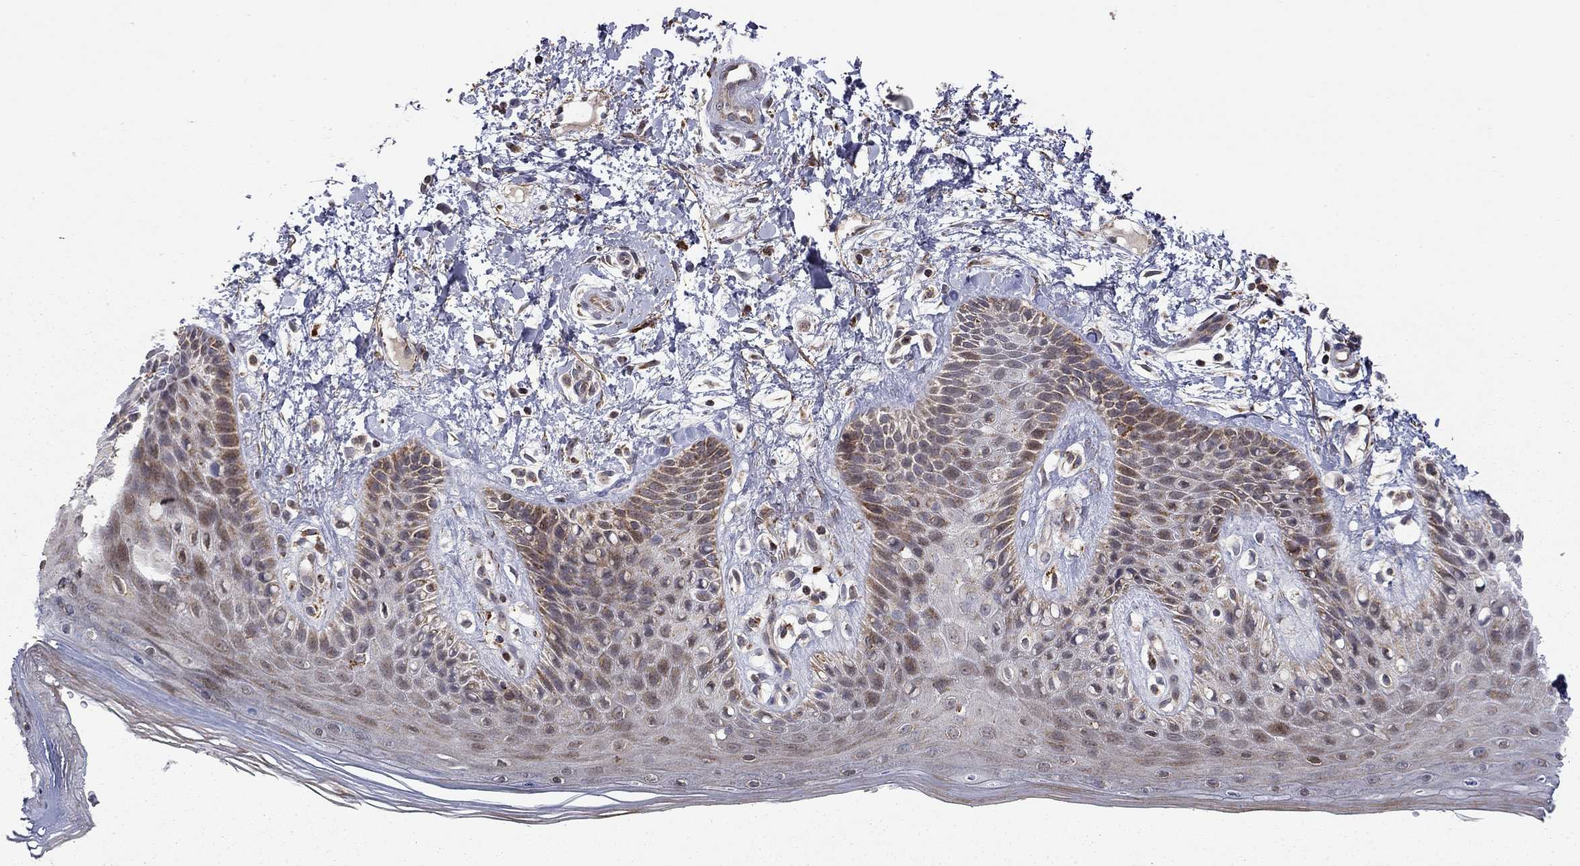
{"staining": {"intensity": "strong", "quantity": "<25%", "location": "cytoplasmic/membranous"}, "tissue": "skin", "cell_type": "Epidermal cells", "image_type": "normal", "snomed": [{"axis": "morphology", "description": "Normal tissue, NOS"}, {"axis": "topography", "description": "Anal"}], "caption": "Strong cytoplasmic/membranous protein expression is seen in approximately <25% of epidermal cells in skin.", "gene": "IDS", "patient": {"sex": "male", "age": 36}}